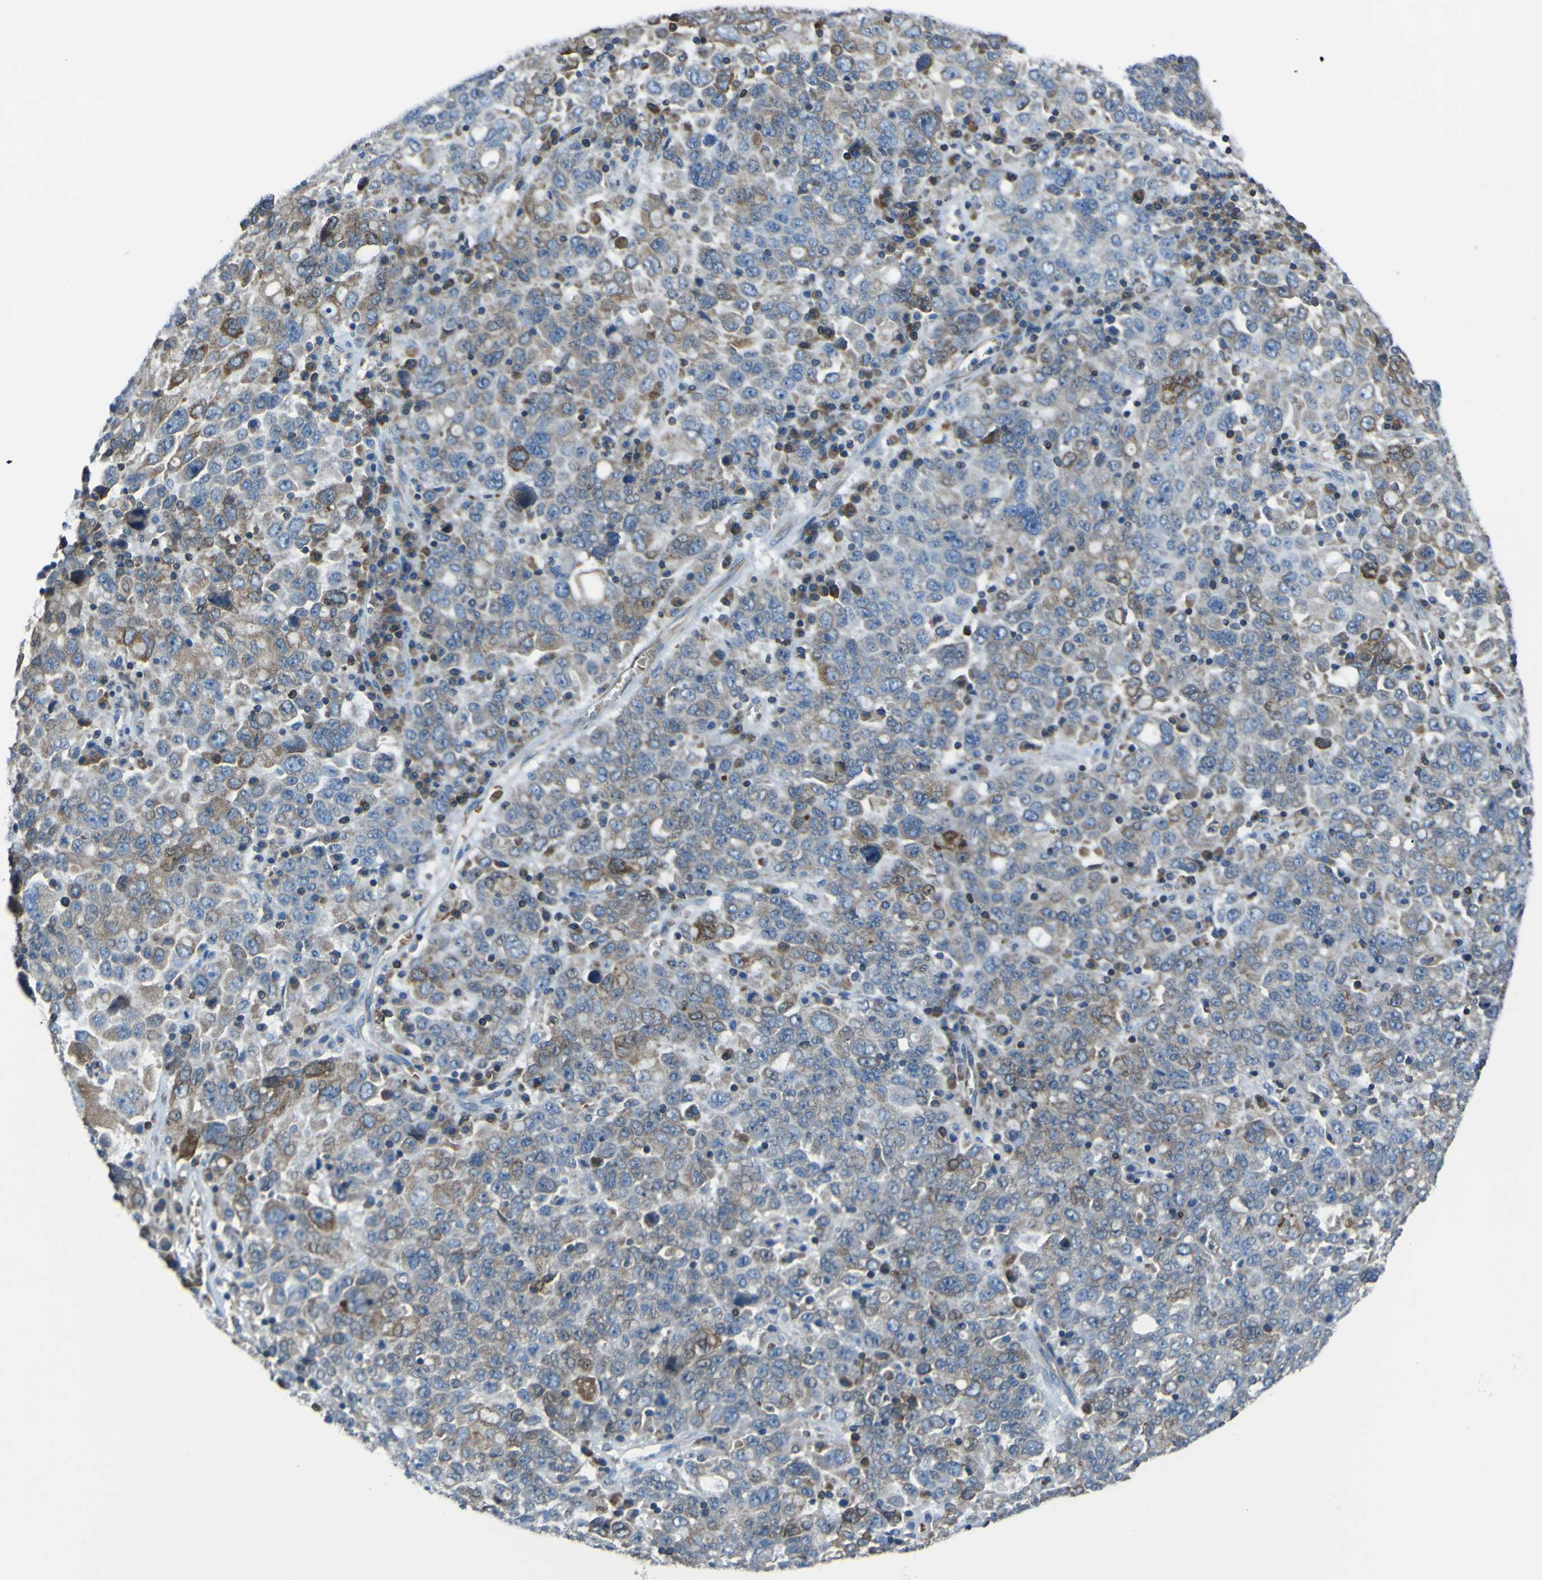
{"staining": {"intensity": "weak", "quantity": ">75%", "location": "cytoplasmic/membranous"}, "tissue": "ovarian cancer", "cell_type": "Tumor cells", "image_type": "cancer", "snomed": [{"axis": "morphology", "description": "Carcinoma, endometroid"}, {"axis": "topography", "description": "Ovary"}], "caption": "Ovarian cancer stained with immunohistochemistry (IHC) shows weak cytoplasmic/membranous positivity in approximately >75% of tumor cells.", "gene": "STIM1", "patient": {"sex": "female", "age": 62}}